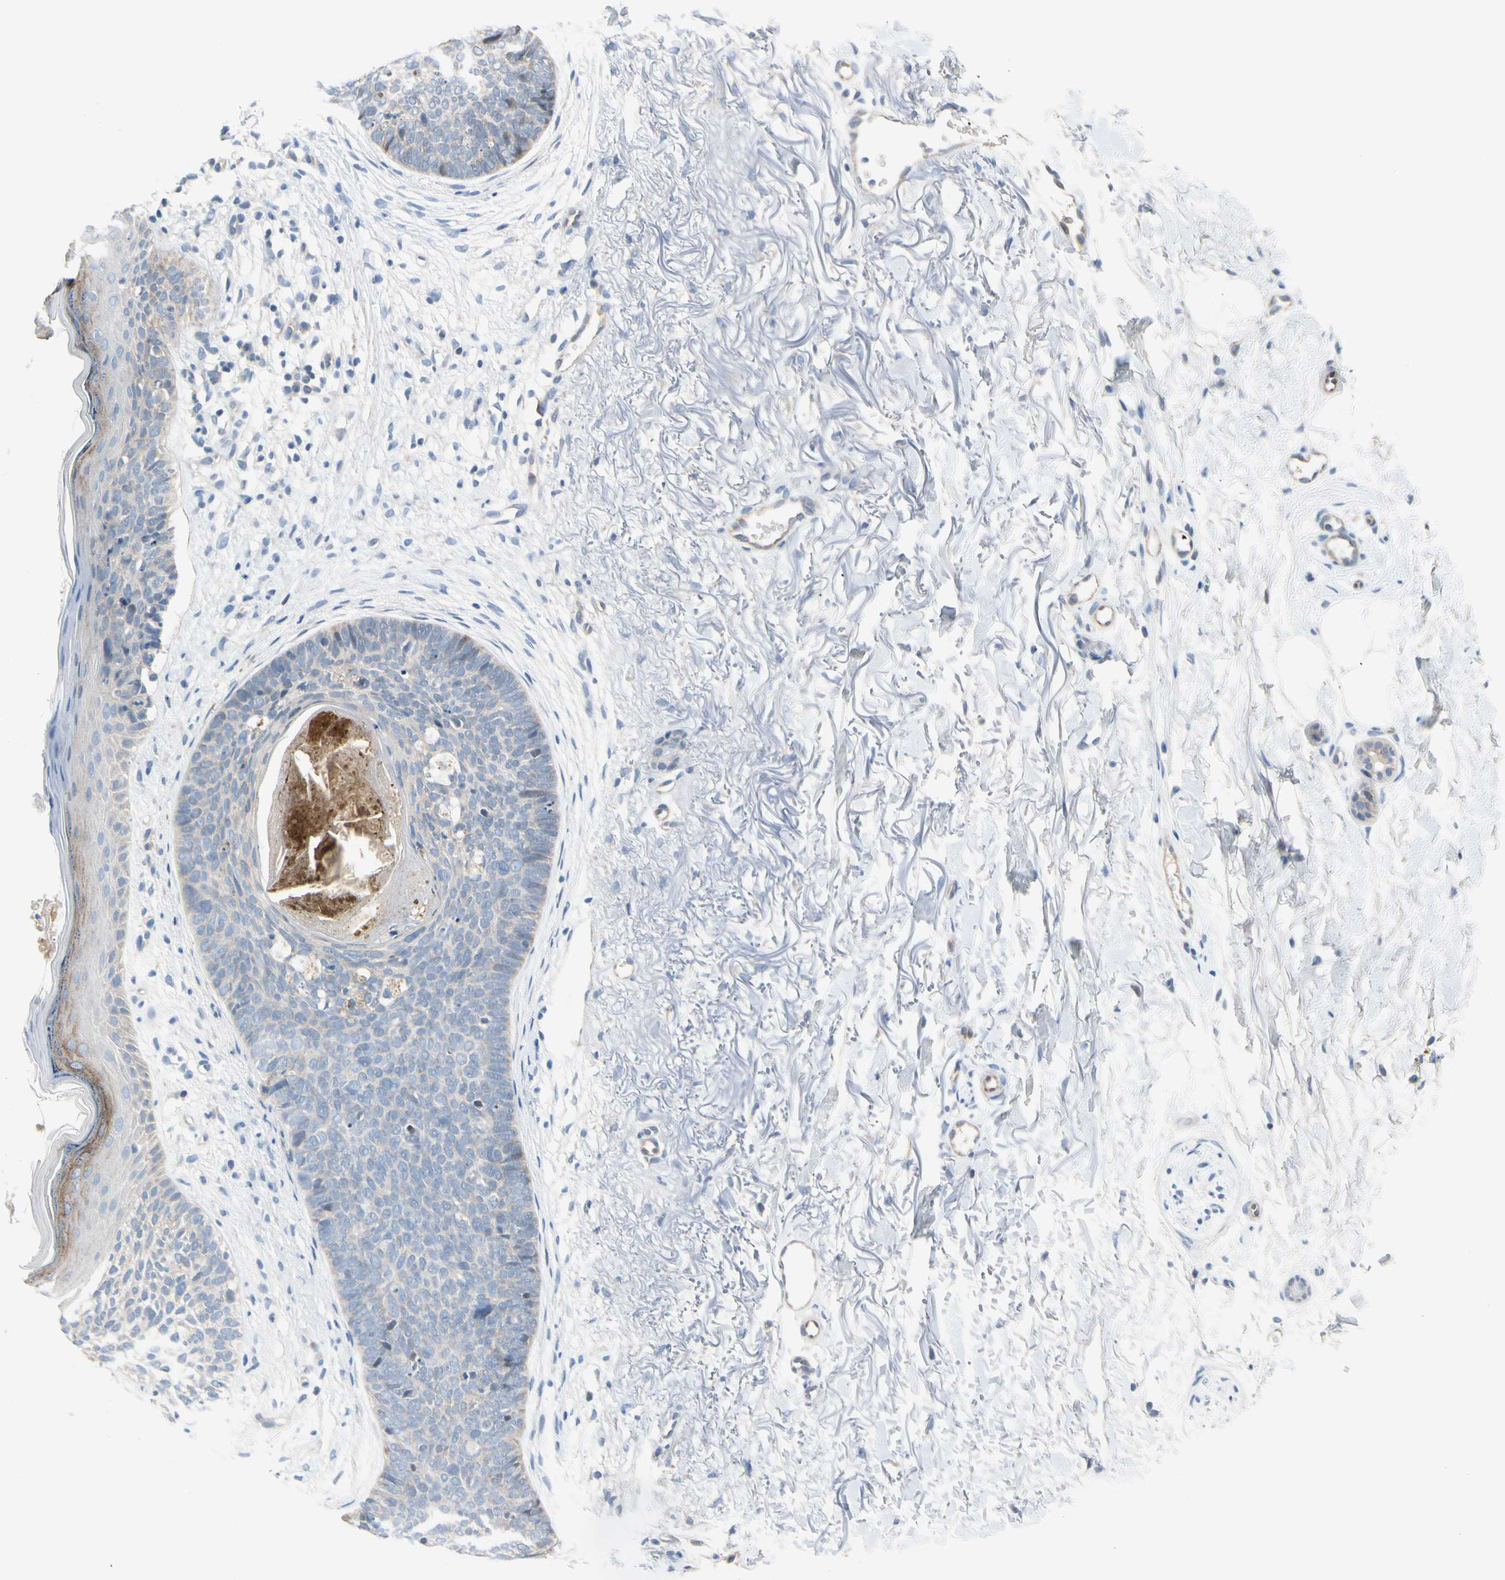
{"staining": {"intensity": "weak", "quantity": ">75%", "location": "cytoplasmic/membranous"}, "tissue": "skin cancer", "cell_type": "Tumor cells", "image_type": "cancer", "snomed": [{"axis": "morphology", "description": "Basal cell carcinoma"}, {"axis": "topography", "description": "Skin"}], "caption": "This image reveals IHC staining of human basal cell carcinoma (skin), with low weak cytoplasmic/membranous expression in approximately >75% of tumor cells.", "gene": "CFAP36", "patient": {"sex": "female", "age": 70}}